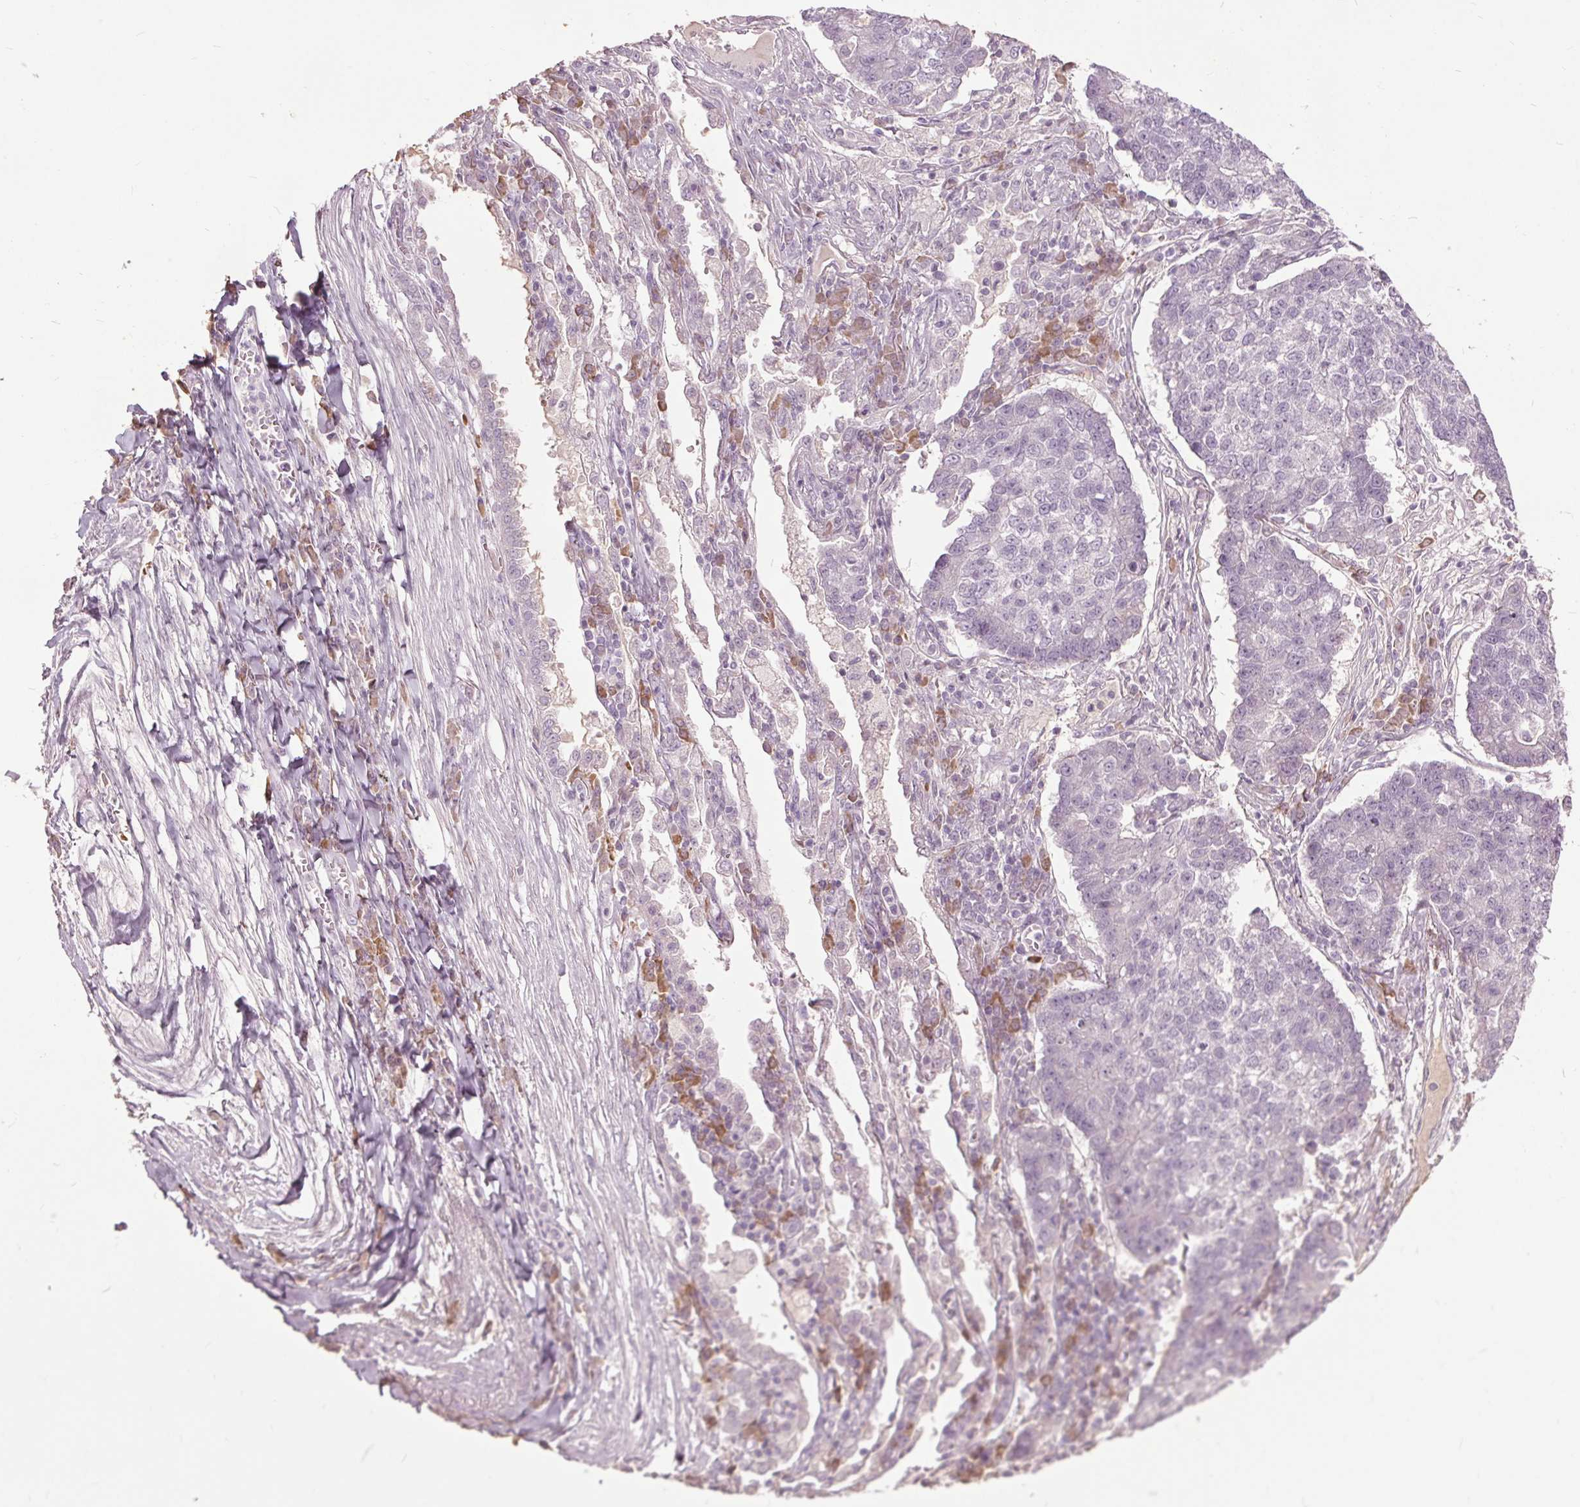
{"staining": {"intensity": "negative", "quantity": "none", "location": "none"}, "tissue": "lung cancer", "cell_type": "Tumor cells", "image_type": "cancer", "snomed": [{"axis": "morphology", "description": "Adenocarcinoma, NOS"}, {"axis": "topography", "description": "Lung"}], "caption": "A photomicrograph of lung cancer stained for a protein displays no brown staining in tumor cells.", "gene": "CXCL16", "patient": {"sex": "male", "age": 57}}